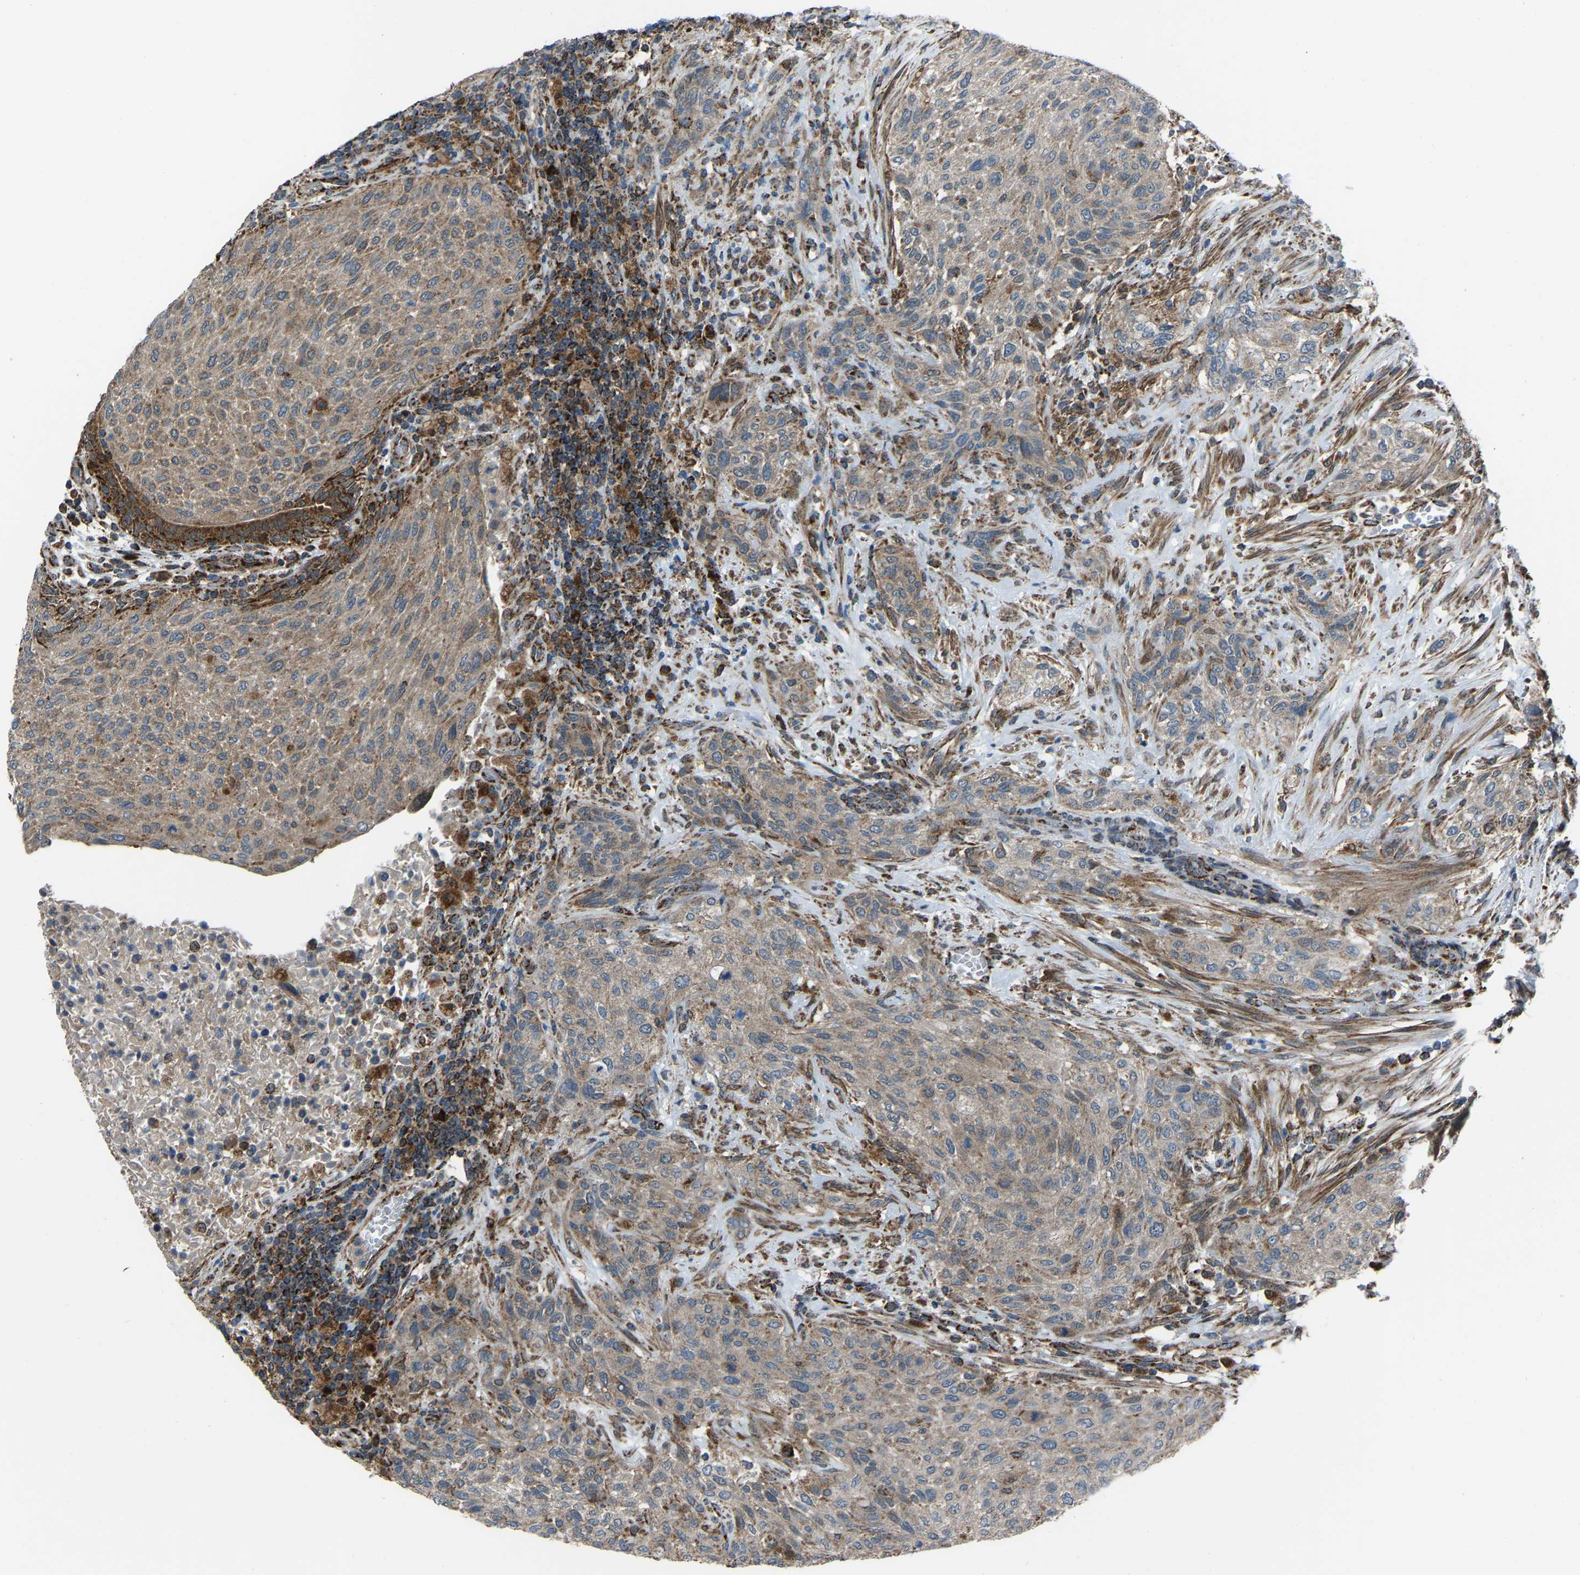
{"staining": {"intensity": "moderate", "quantity": ">75%", "location": "cytoplasmic/membranous"}, "tissue": "urothelial cancer", "cell_type": "Tumor cells", "image_type": "cancer", "snomed": [{"axis": "morphology", "description": "Urothelial carcinoma, Low grade"}, {"axis": "morphology", "description": "Urothelial carcinoma, High grade"}, {"axis": "topography", "description": "Urinary bladder"}], "caption": "Immunohistochemical staining of urothelial carcinoma (low-grade) exhibits moderate cytoplasmic/membranous protein expression in about >75% of tumor cells. (DAB IHC, brown staining for protein, blue staining for nuclei).", "gene": "AKR1A1", "patient": {"sex": "male", "age": 35}}